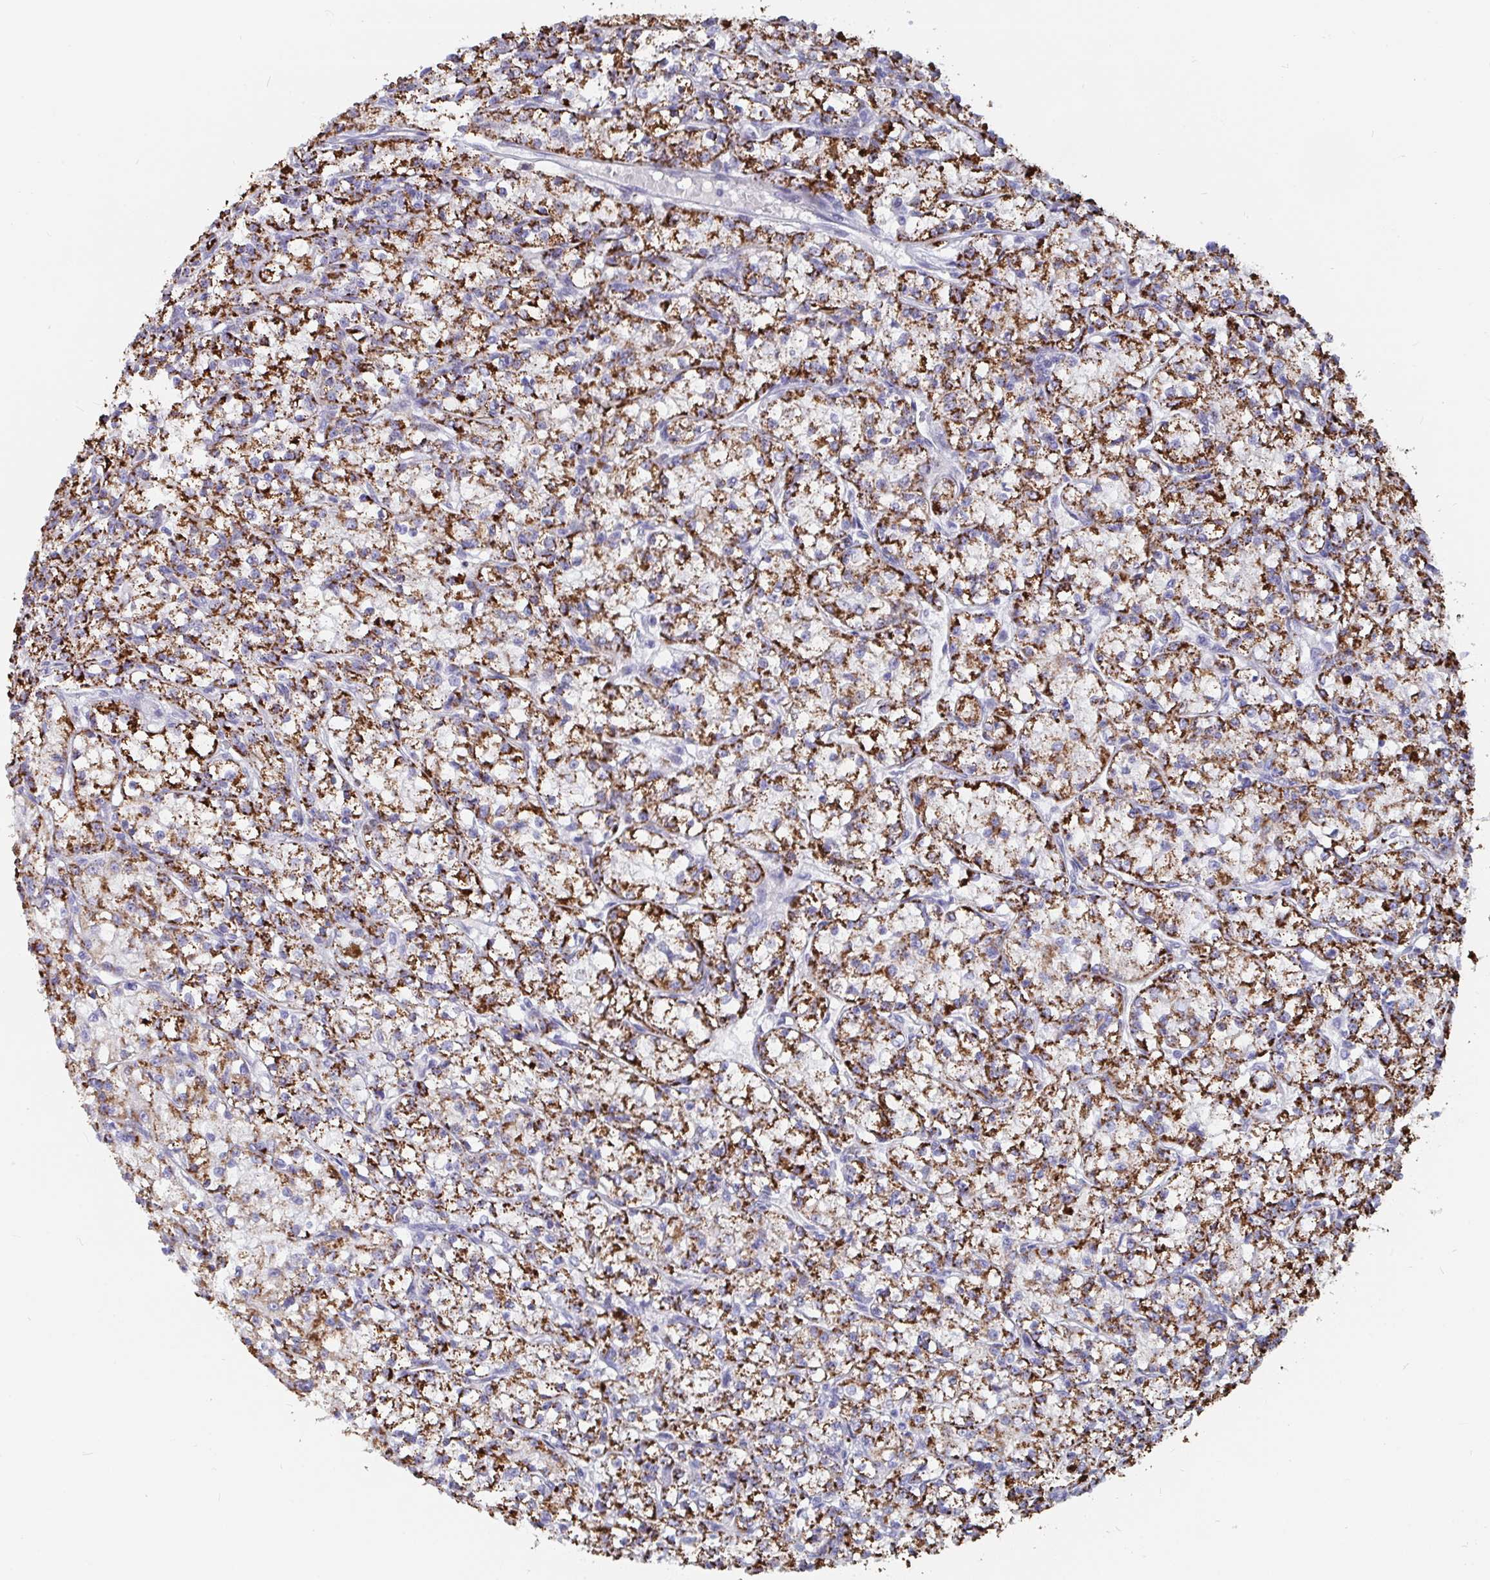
{"staining": {"intensity": "strong", "quantity": ">75%", "location": "cytoplasmic/membranous"}, "tissue": "renal cancer", "cell_type": "Tumor cells", "image_type": "cancer", "snomed": [{"axis": "morphology", "description": "Adenocarcinoma, NOS"}, {"axis": "topography", "description": "Kidney"}], "caption": "Immunohistochemical staining of human adenocarcinoma (renal) demonstrates high levels of strong cytoplasmic/membranous protein expression in about >75% of tumor cells.", "gene": "FAM156B", "patient": {"sex": "female", "age": 59}}